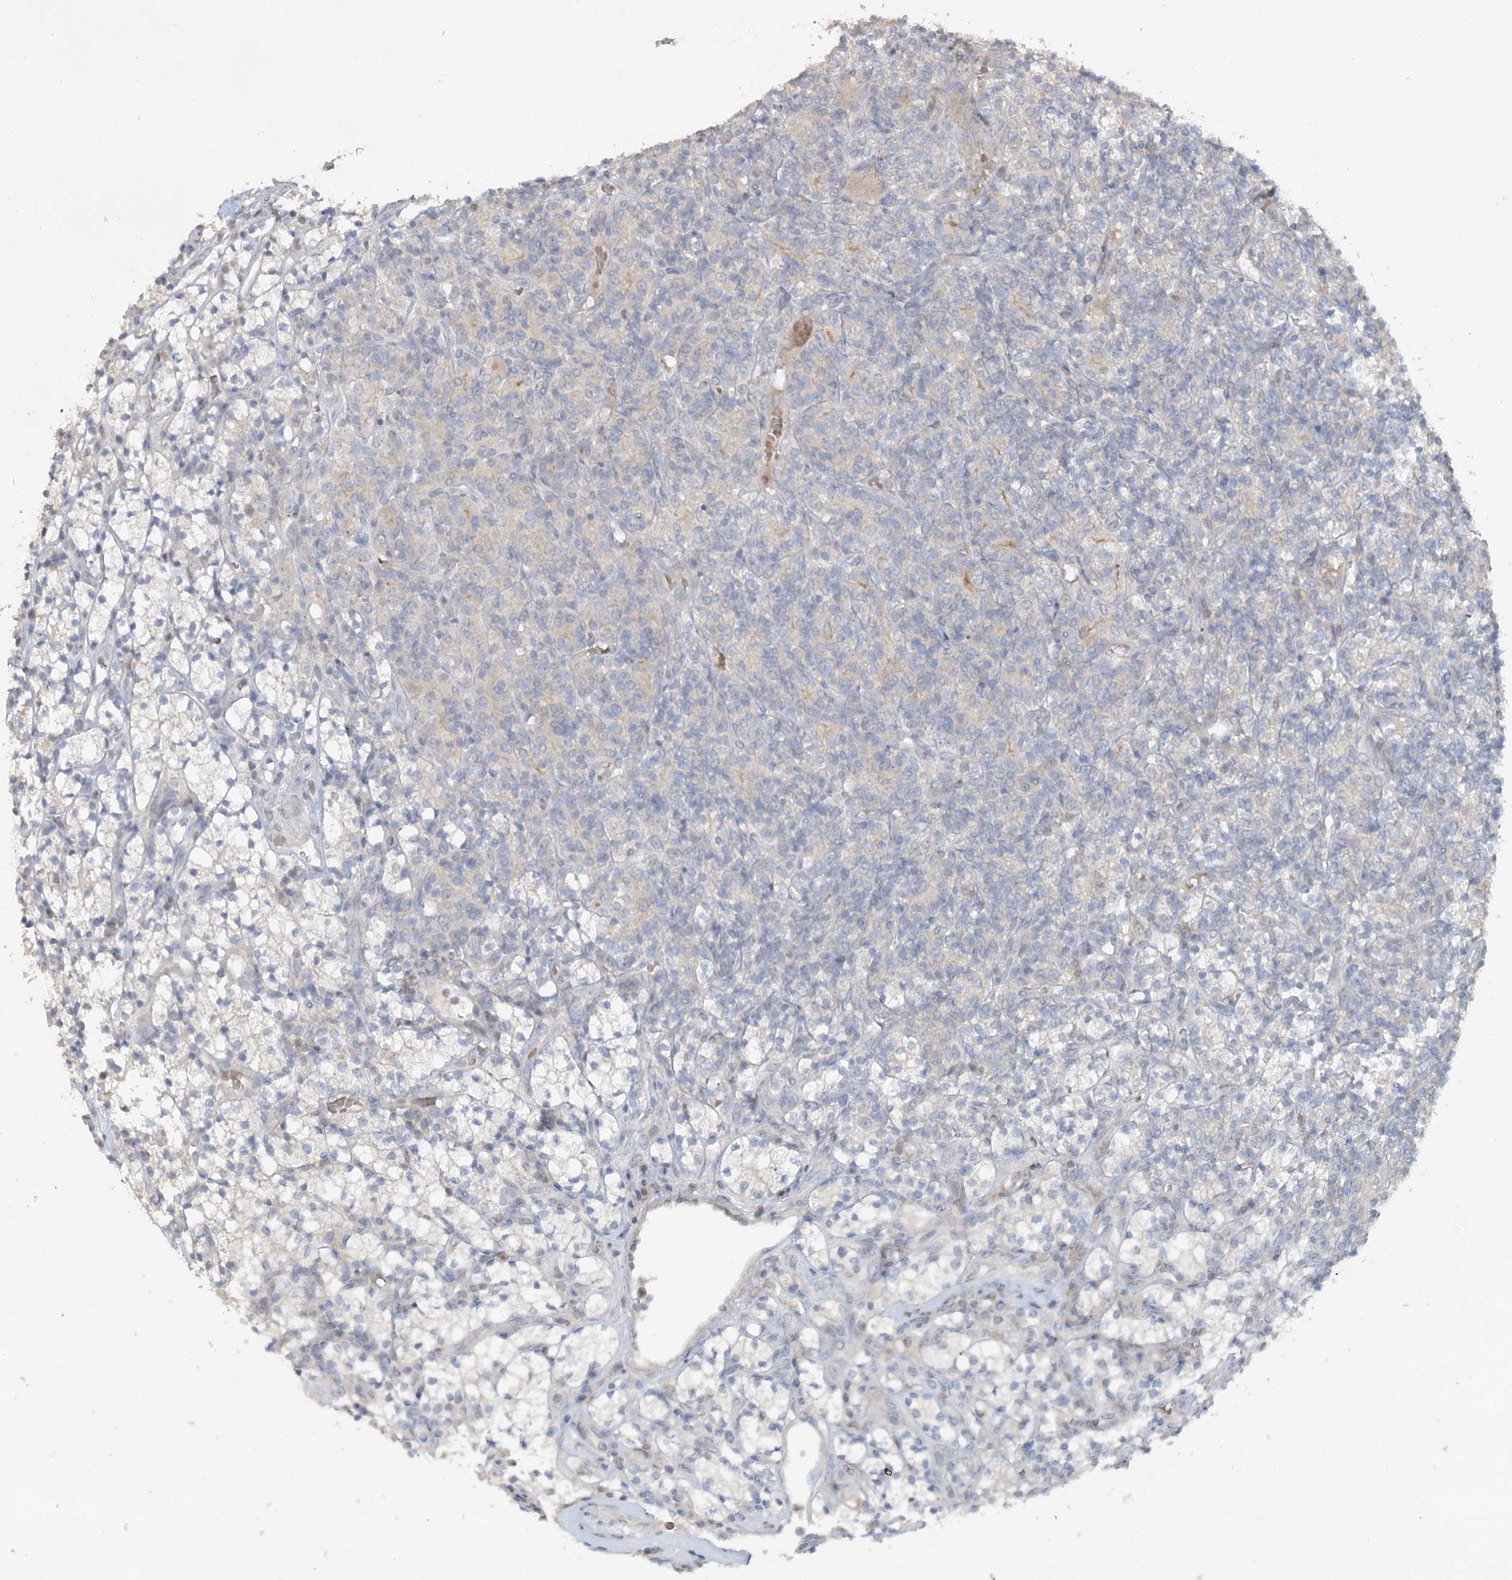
{"staining": {"intensity": "negative", "quantity": "none", "location": "none"}, "tissue": "renal cancer", "cell_type": "Tumor cells", "image_type": "cancer", "snomed": [{"axis": "morphology", "description": "Adenocarcinoma, NOS"}, {"axis": "topography", "description": "Kidney"}], "caption": "Tumor cells show no significant positivity in renal cancer (adenocarcinoma). (DAB immunohistochemistry with hematoxylin counter stain).", "gene": "TRAF3IP1", "patient": {"sex": "male", "age": 77}}